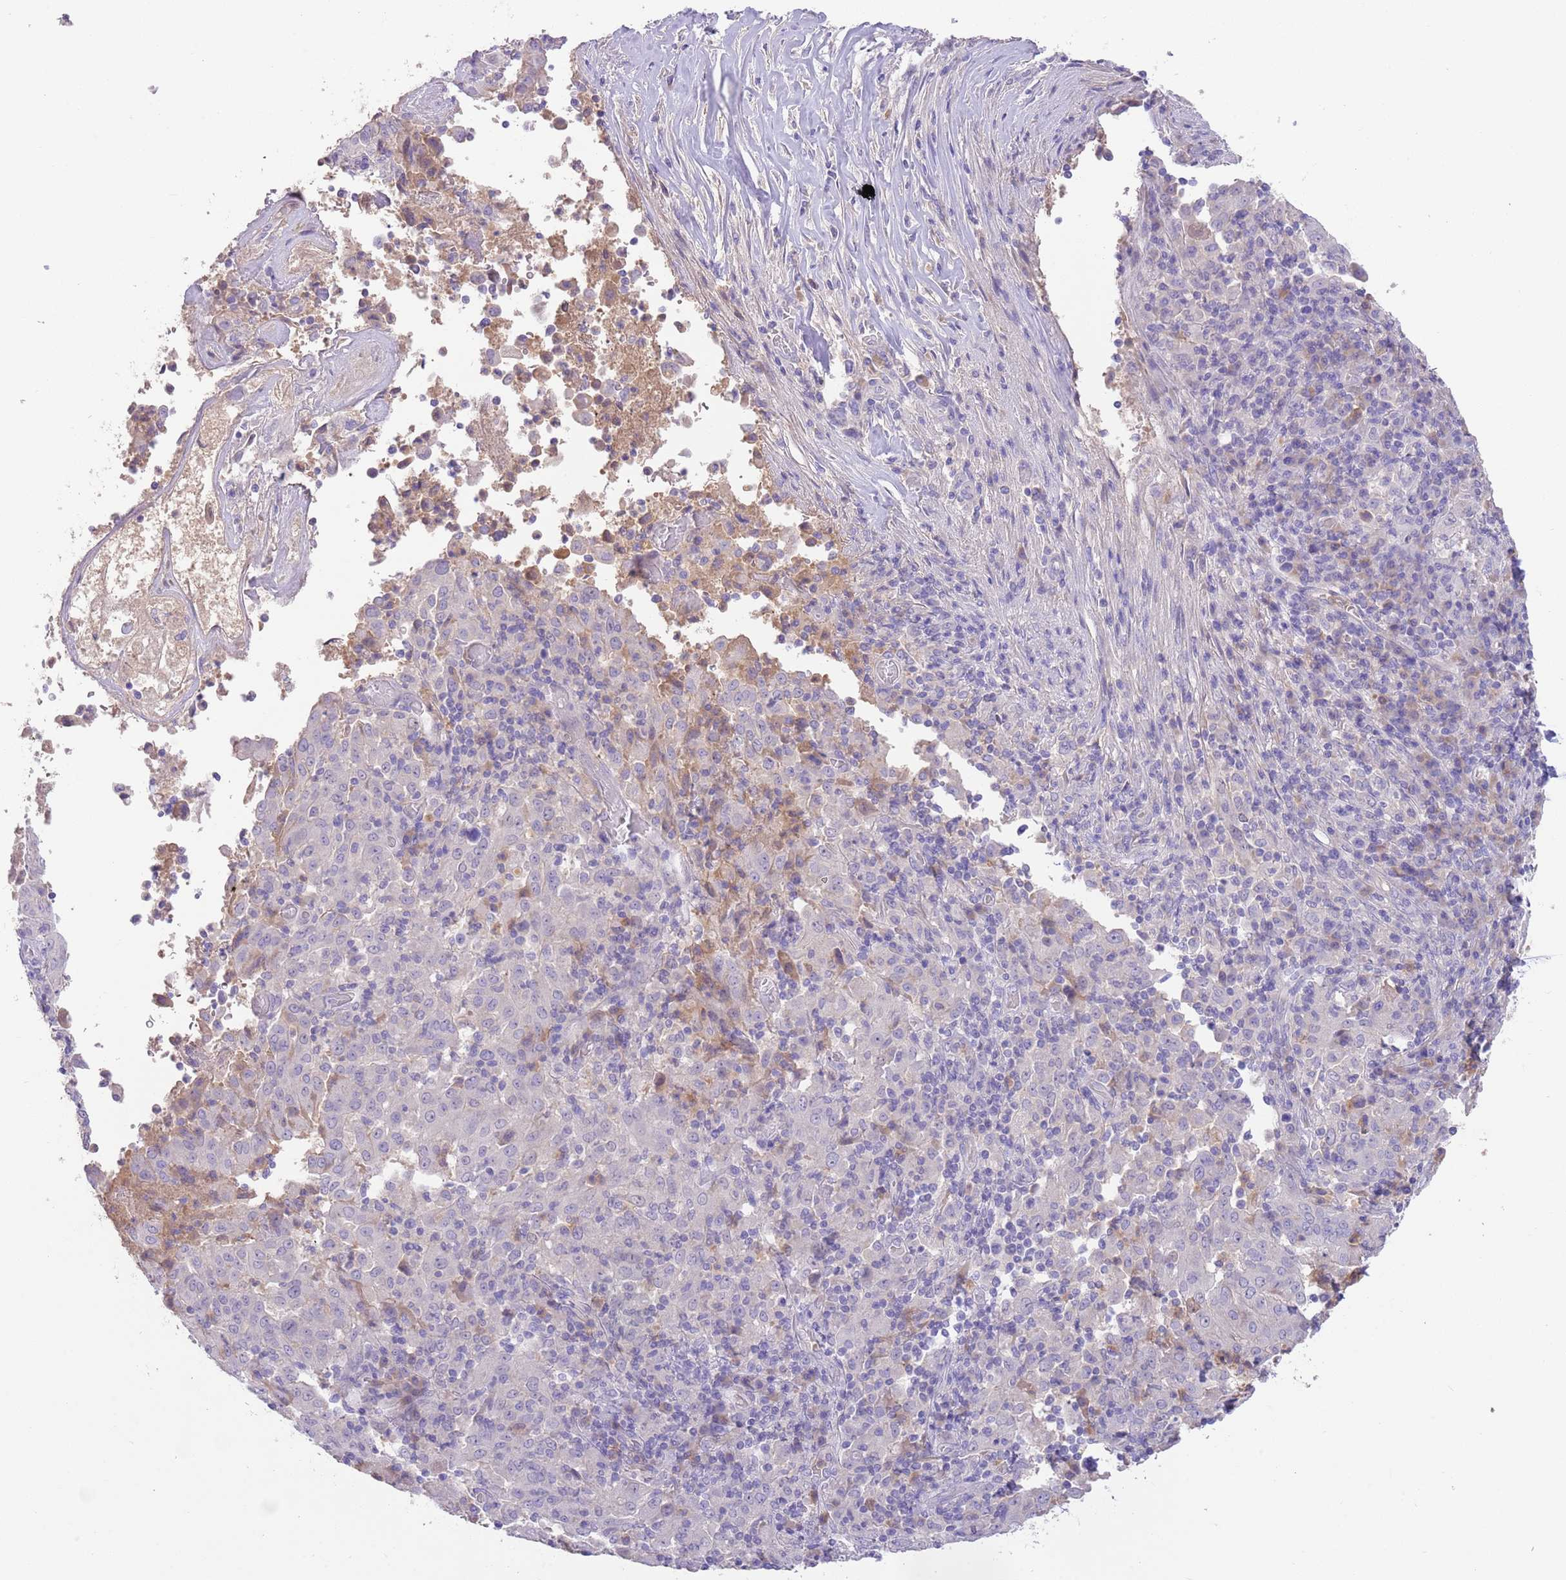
{"staining": {"intensity": "weak", "quantity": "<25%", "location": "cytoplasmic/membranous"}, "tissue": "pancreatic cancer", "cell_type": "Tumor cells", "image_type": "cancer", "snomed": [{"axis": "morphology", "description": "Adenocarcinoma, NOS"}, {"axis": "topography", "description": "Pancreas"}], "caption": "Pancreatic cancer was stained to show a protein in brown. There is no significant staining in tumor cells.", "gene": "IGFL4", "patient": {"sex": "male", "age": 63}}